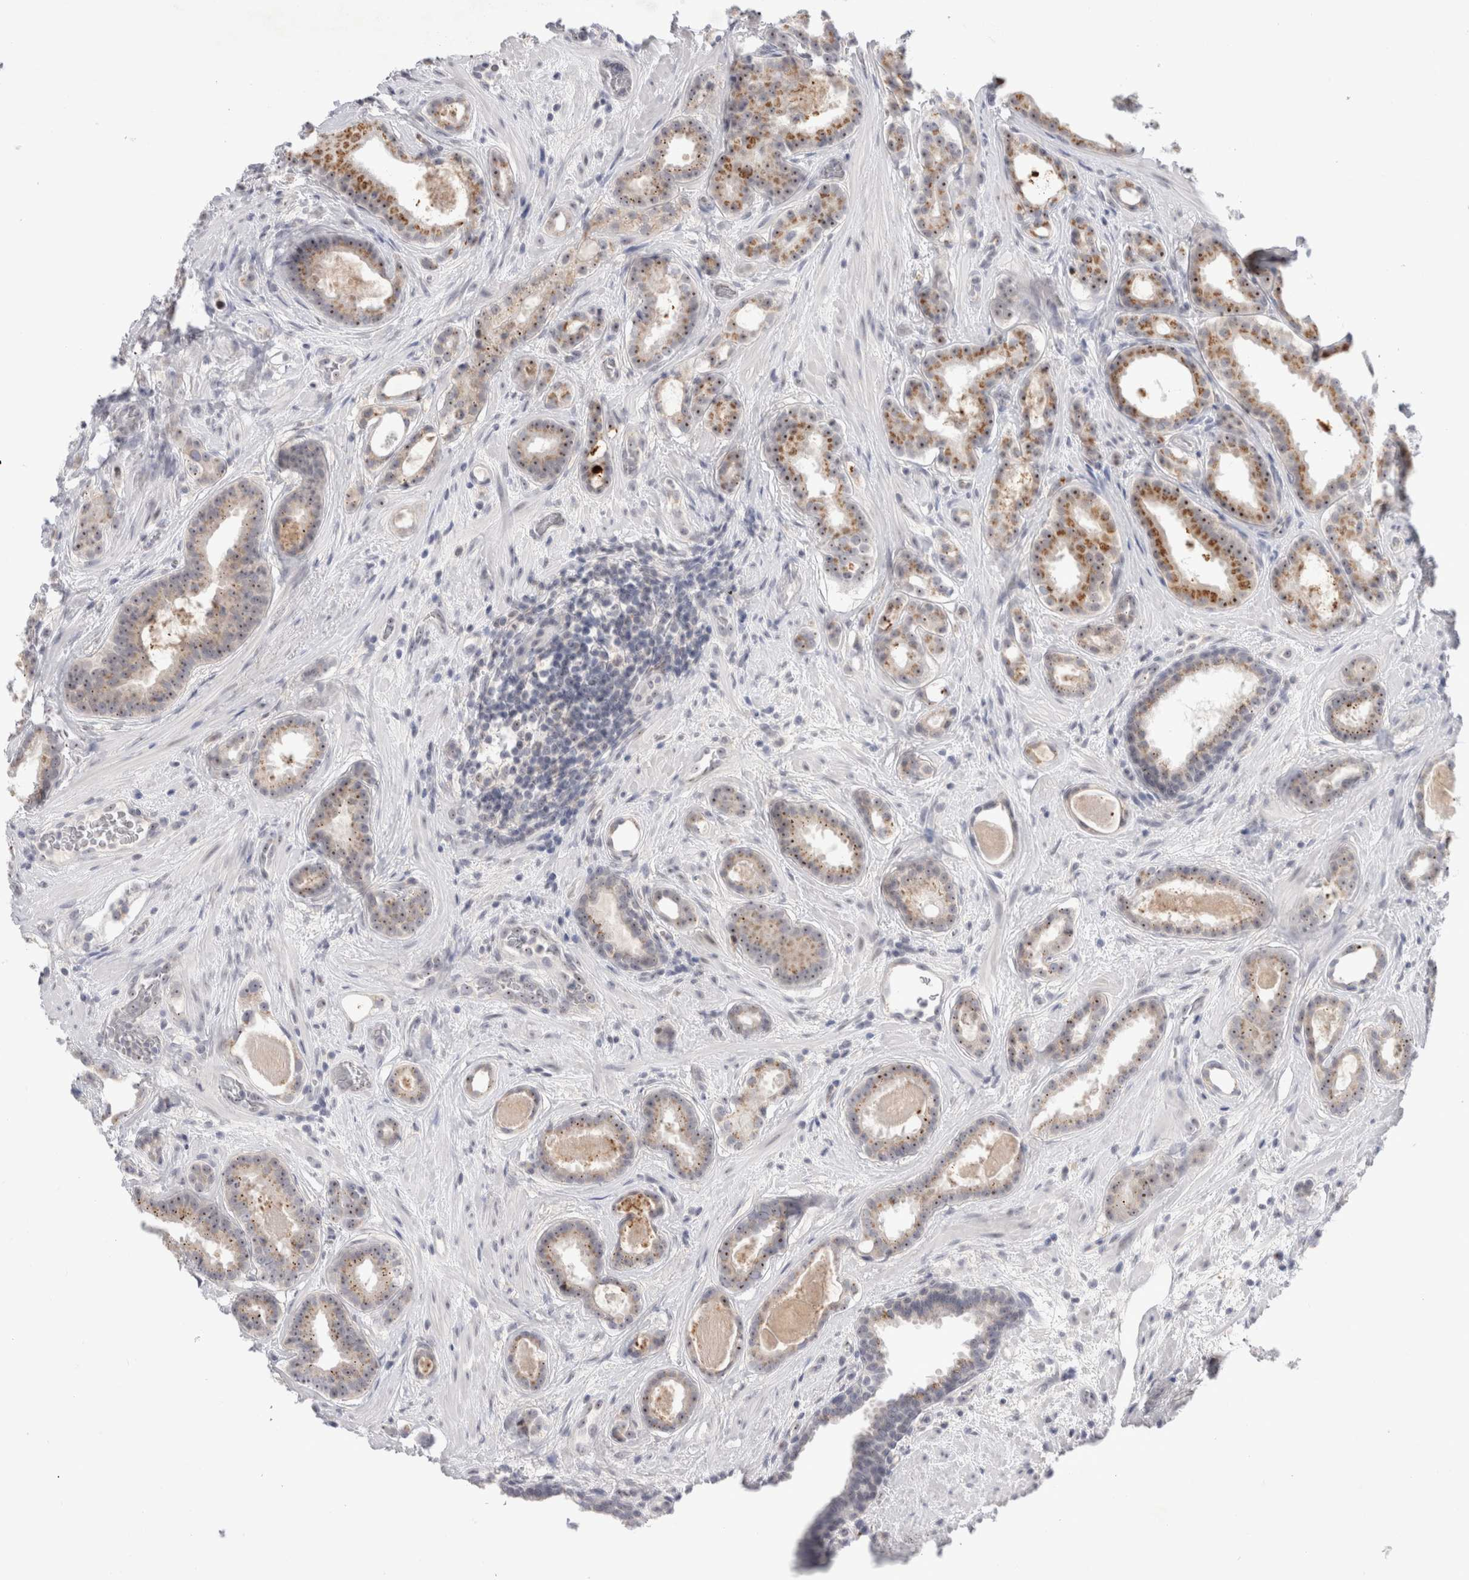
{"staining": {"intensity": "moderate", "quantity": ">75%", "location": "cytoplasmic/membranous,nuclear"}, "tissue": "prostate cancer", "cell_type": "Tumor cells", "image_type": "cancer", "snomed": [{"axis": "morphology", "description": "Adenocarcinoma, High grade"}, {"axis": "topography", "description": "Prostate"}], "caption": "The immunohistochemical stain shows moderate cytoplasmic/membranous and nuclear positivity in tumor cells of prostate cancer tissue.", "gene": "CERS5", "patient": {"sex": "male", "age": 60}}